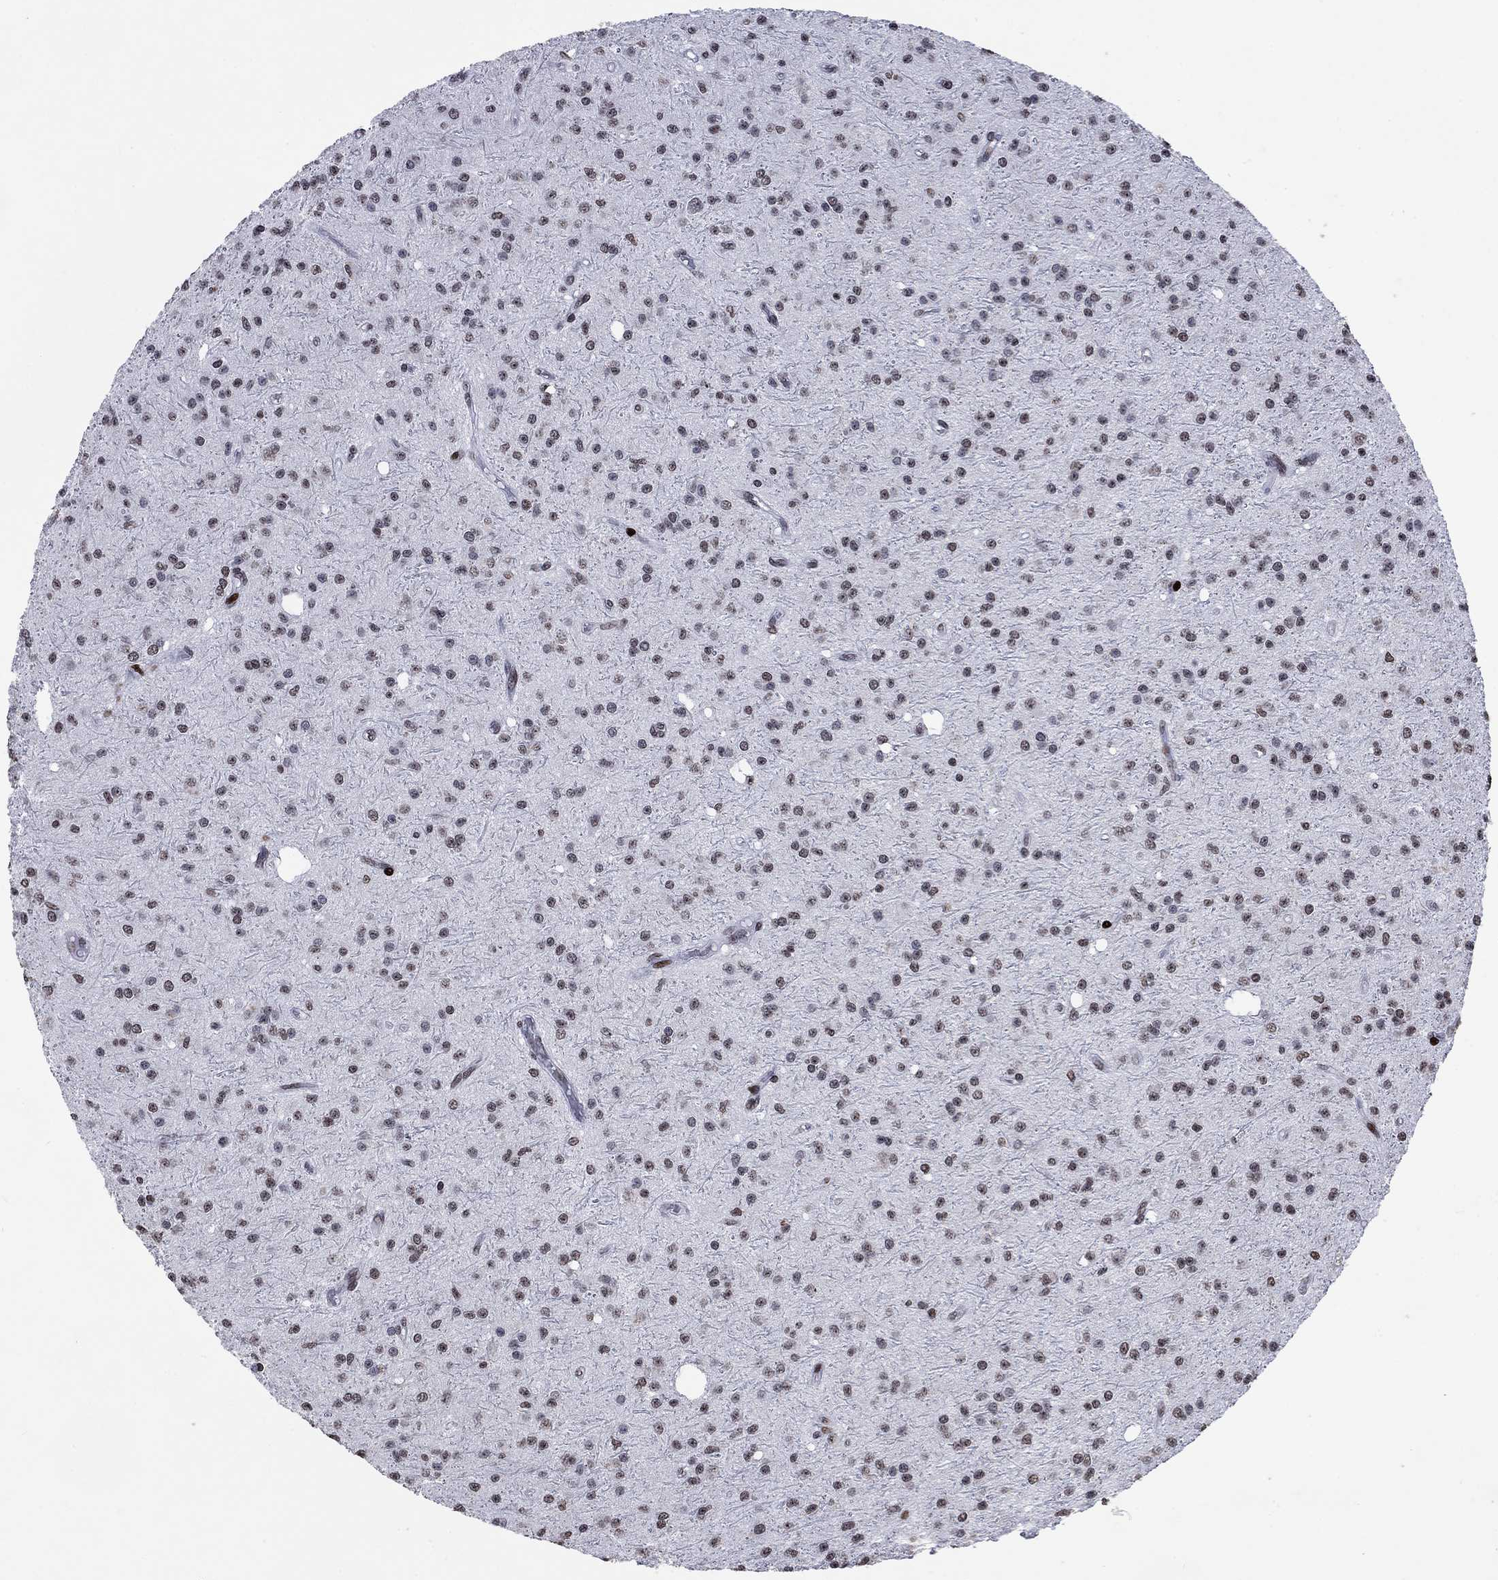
{"staining": {"intensity": "moderate", "quantity": "<25%", "location": "nuclear"}, "tissue": "glioma", "cell_type": "Tumor cells", "image_type": "cancer", "snomed": [{"axis": "morphology", "description": "Glioma, malignant, Low grade"}, {"axis": "topography", "description": "Brain"}], "caption": "Immunohistochemistry (DAB) staining of glioma shows moderate nuclear protein staining in about <25% of tumor cells. (brown staining indicates protein expression, while blue staining denotes nuclei).", "gene": "SRSF3", "patient": {"sex": "male", "age": 27}}